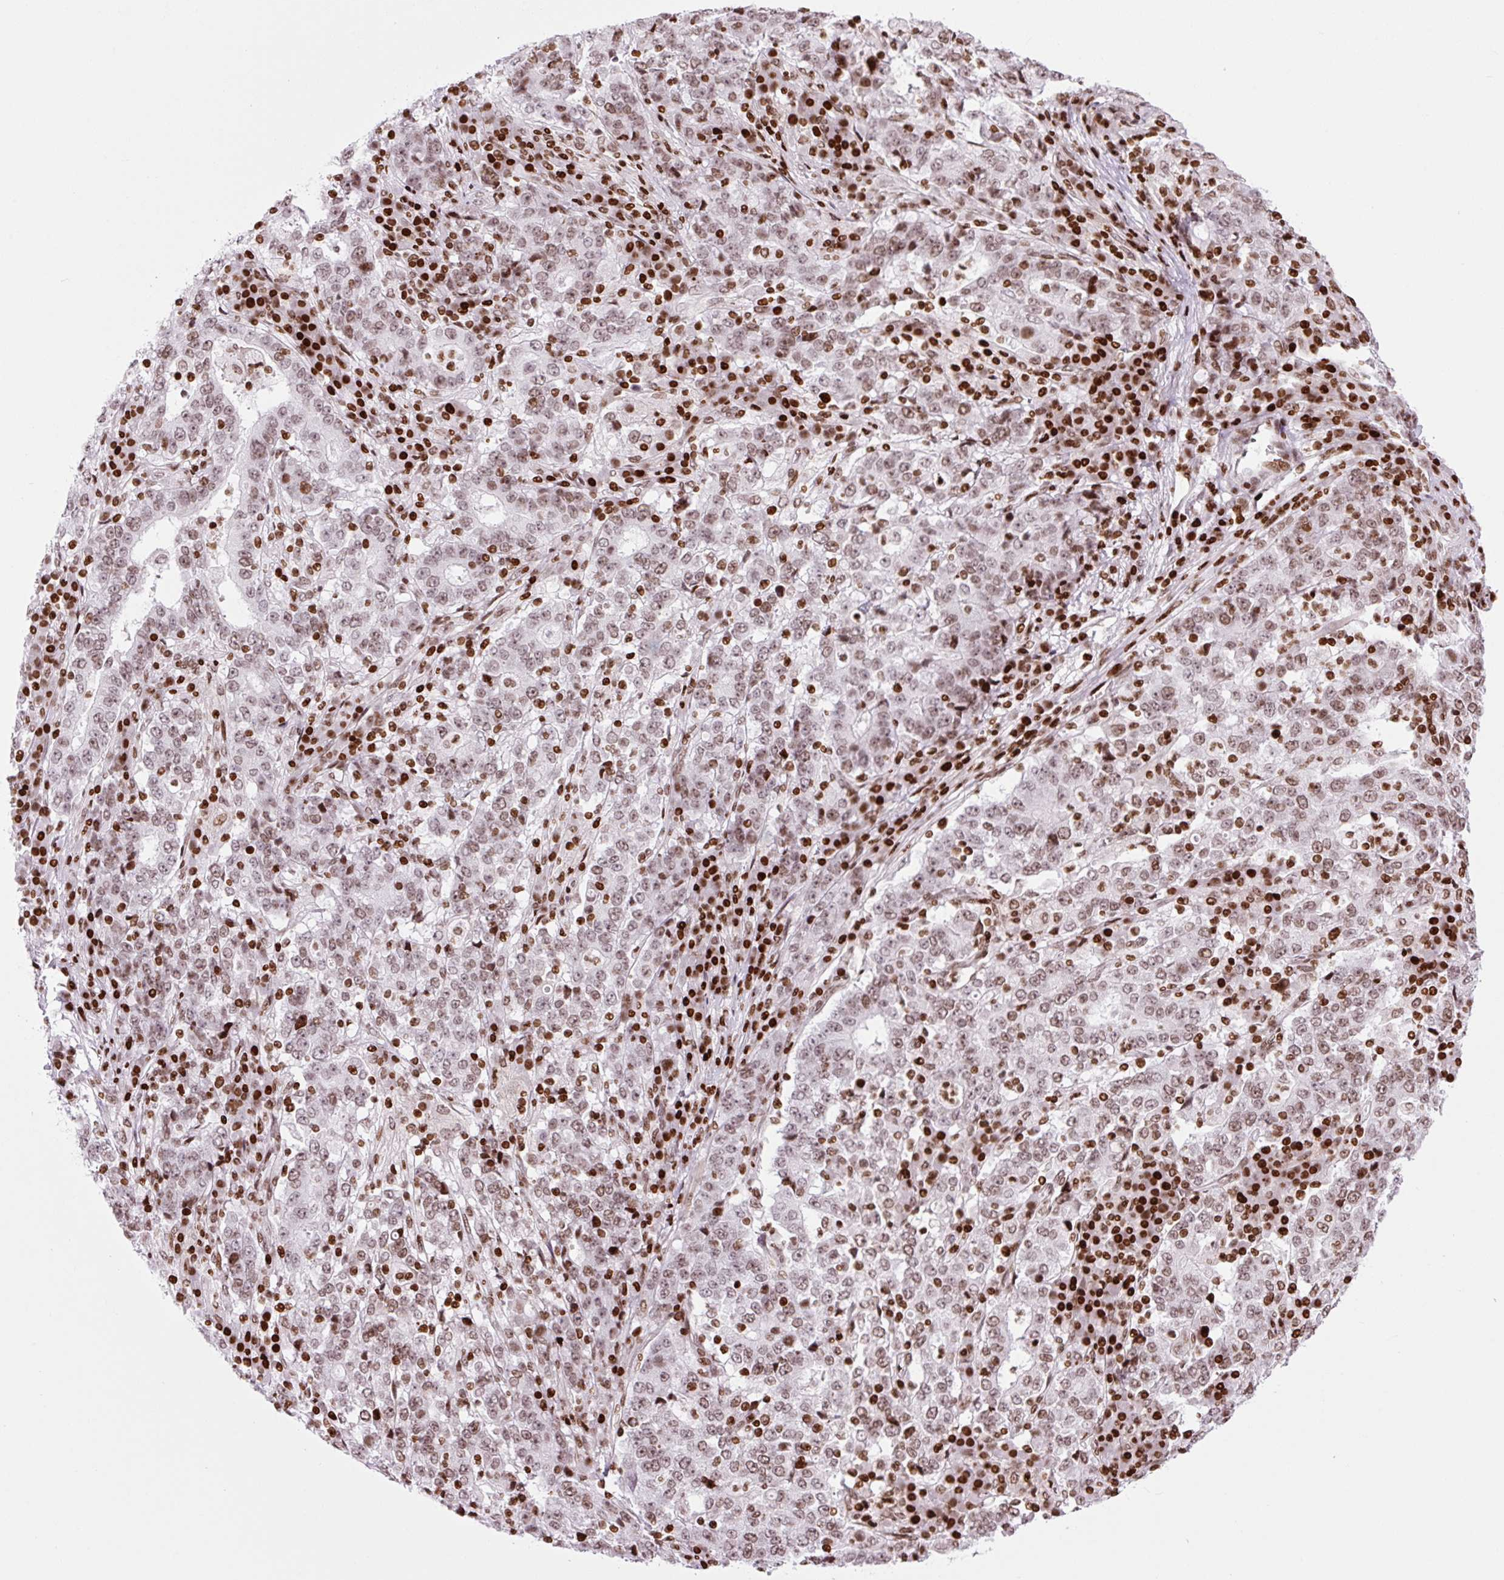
{"staining": {"intensity": "moderate", "quantity": ">75%", "location": "nuclear"}, "tissue": "stomach cancer", "cell_type": "Tumor cells", "image_type": "cancer", "snomed": [{"axis": "morphology", "description": "Adenocarcinoma, NOS"}, {"axis": "topography", "description": "Stomach"}], "caption": "Immunohistochemistry histopathology image of stomach cancer (adenocarcinoma) stained for a protein (brown), which reveals medium levels of moderate nuclear staining in approximately >75% of tumor cells.", "gene": "H1-3", "patient": {"sex": "male", "age": 59}}